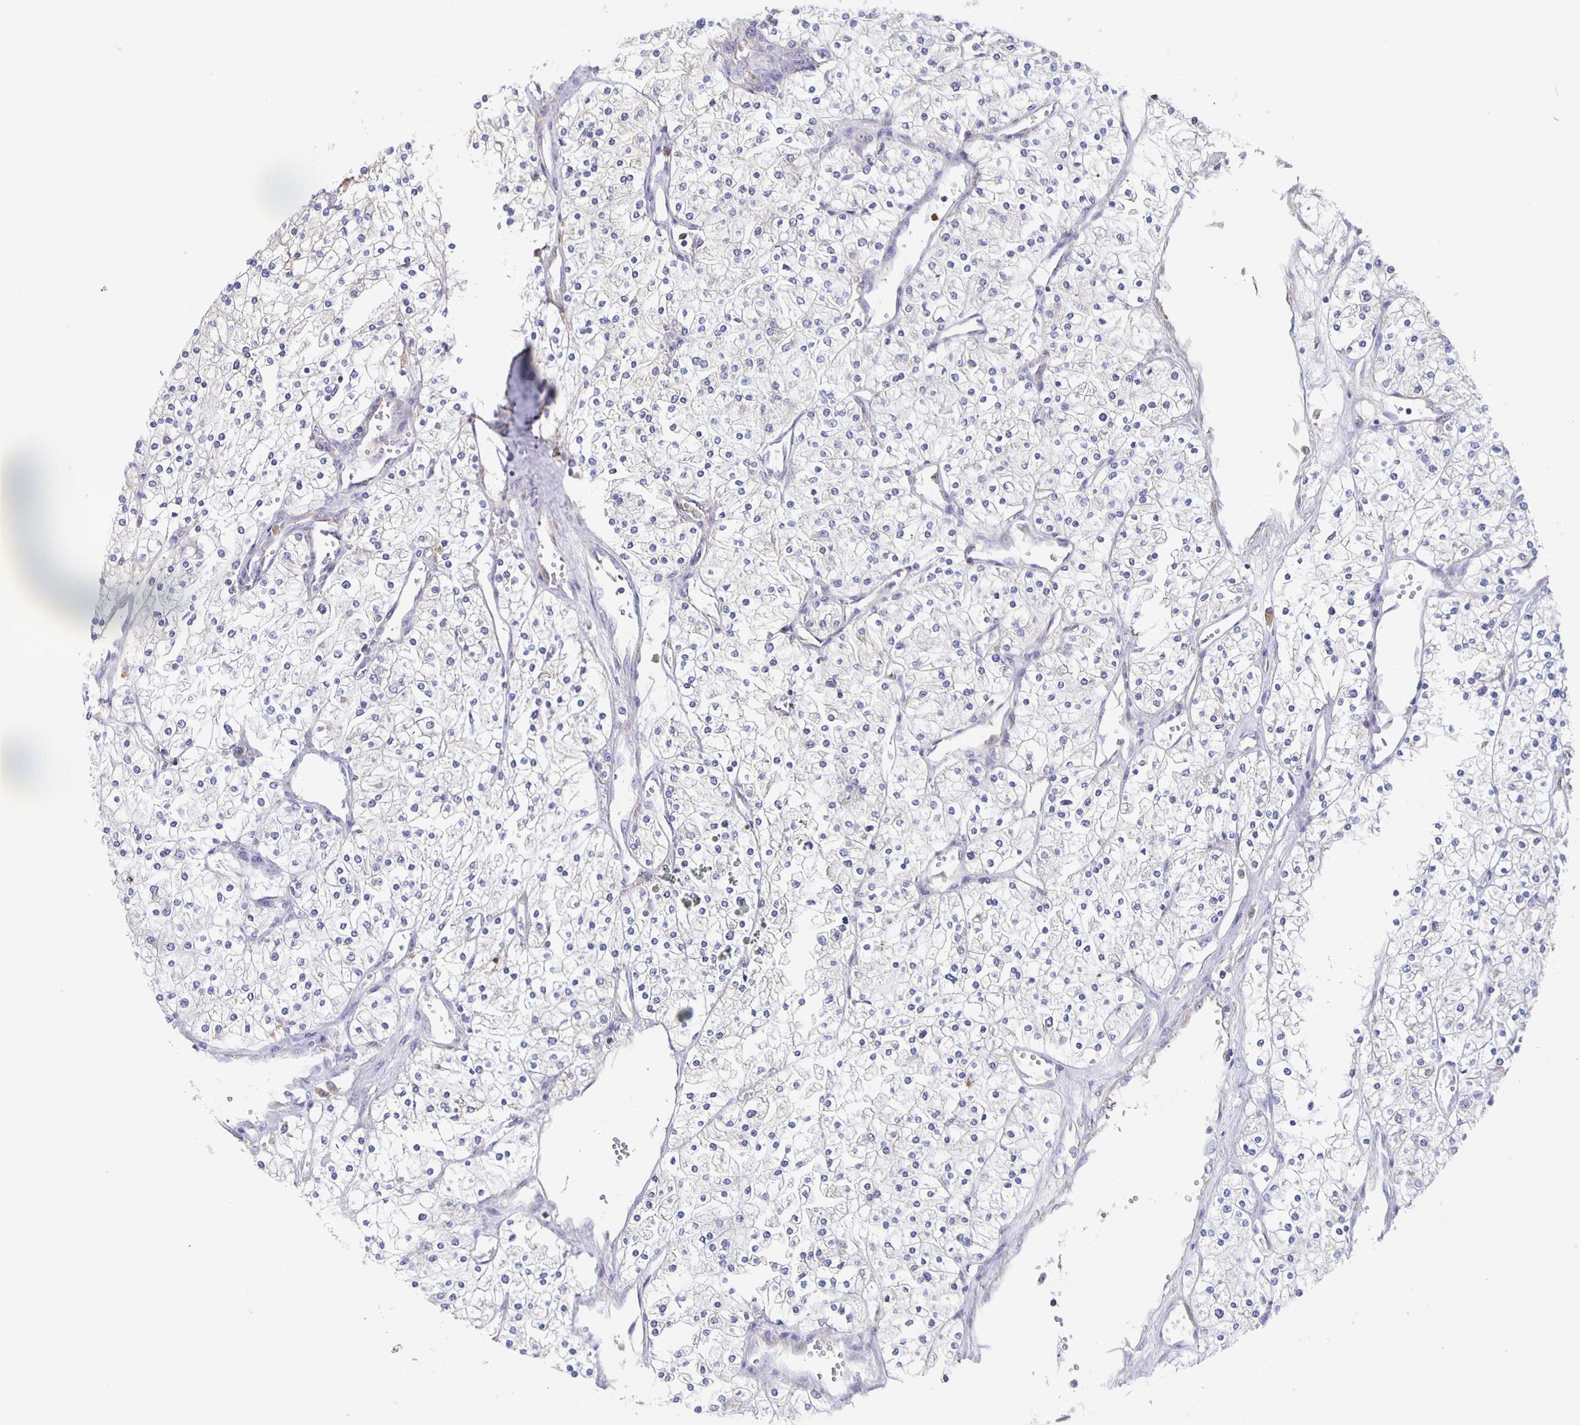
{"staining": {"intensity": "negative", "quantity": "none", "location": "none"}, "tissue": "renal cancer", "cell_type": "Tumor cells", "image_type": "cancer", "snomed": [{"axis": "morphology", "description": "Adenocarcinoma, NOS"}, {"axis": "topography", "description": "Kidney"}], "caption": "A photomicrograph of human renal adenocarcinoma is negative for staining in tumor cells.", "gene": "FGA", "patient": {"sex": "male", "age": 80}}